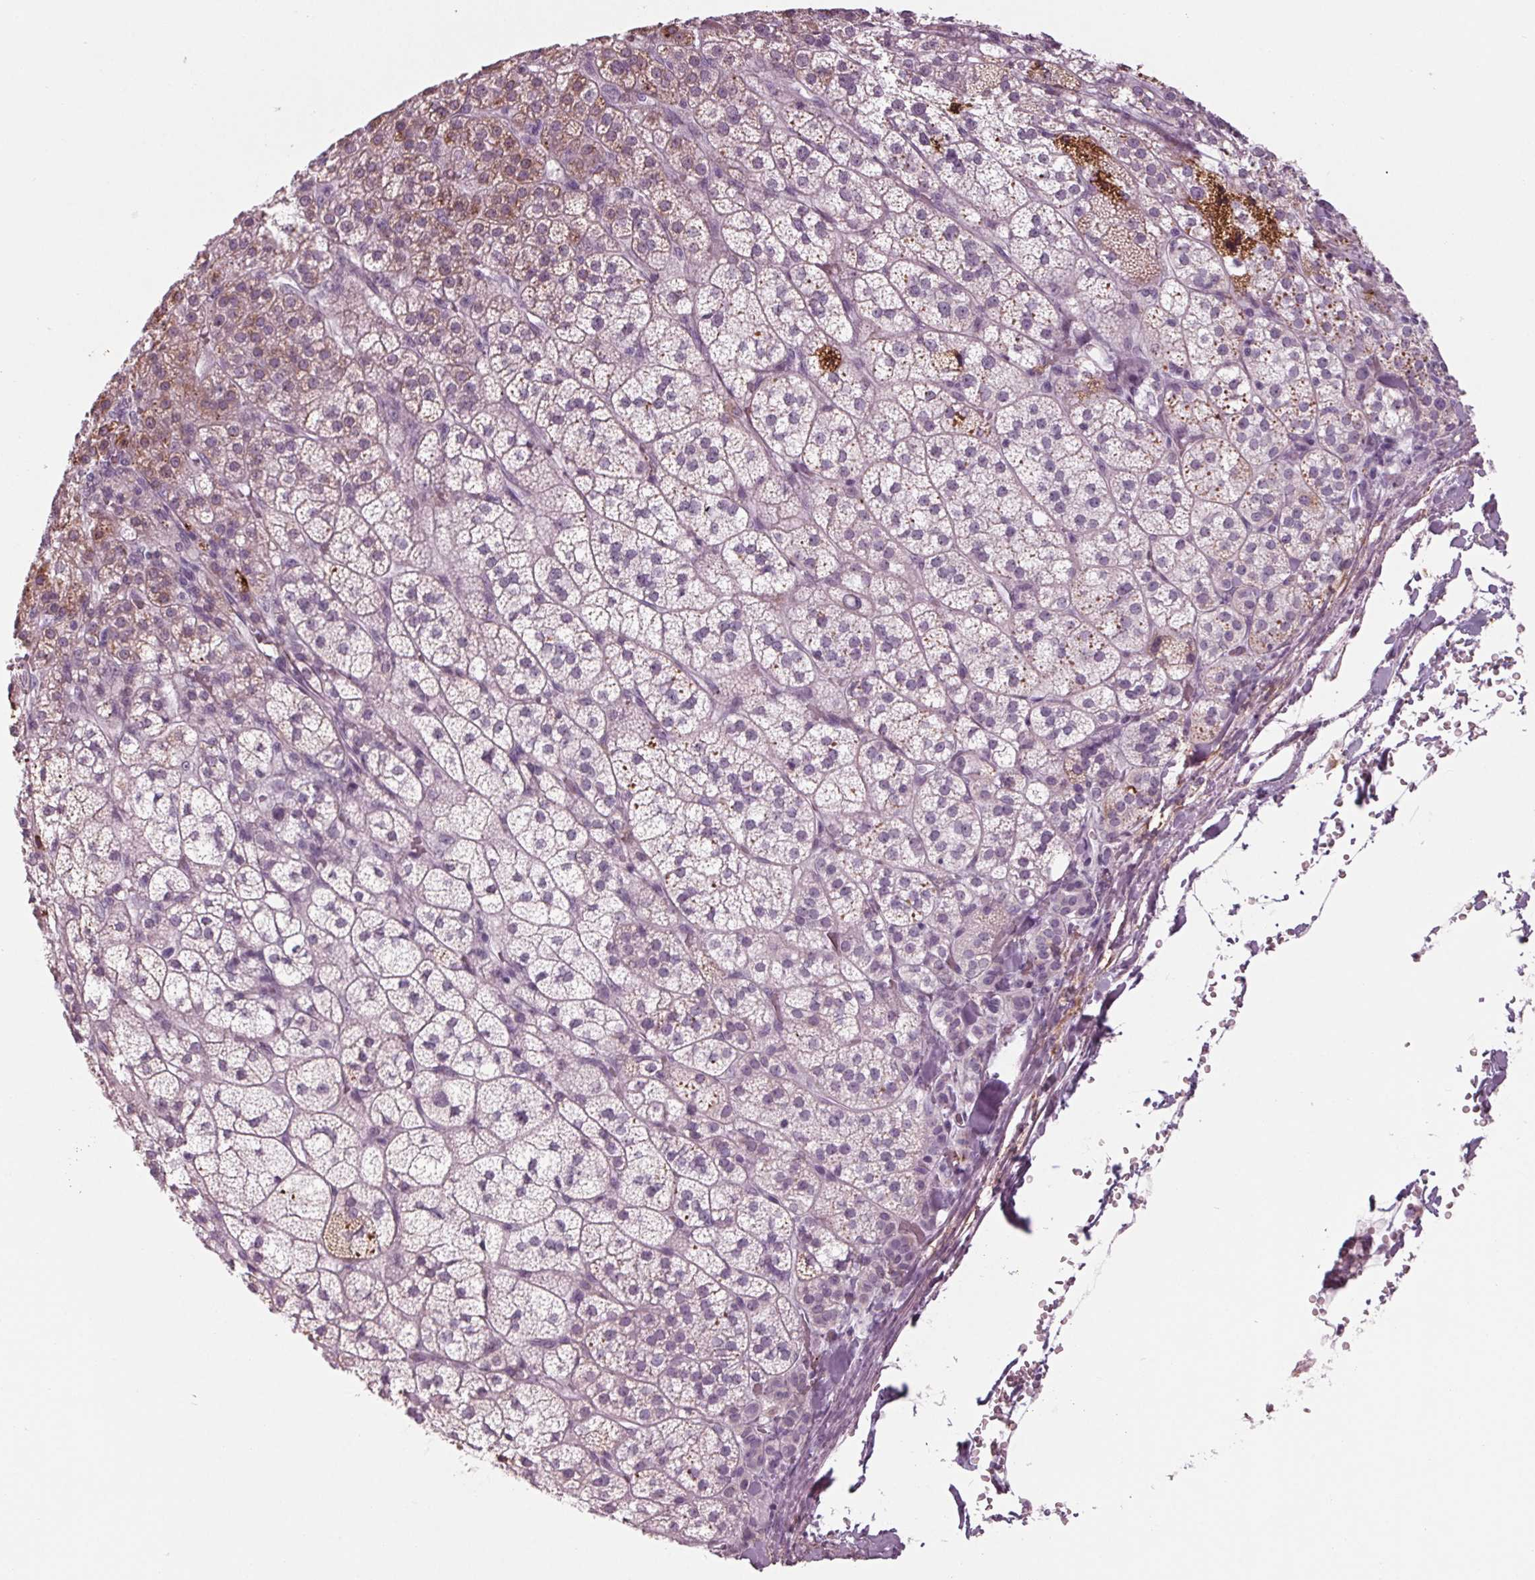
{"staining": {"intensity": "moderate", "quantity": "<25%", "location": "cytoplasmic/membranous"}, "tissue": "adrenal gland", "cell_type": "Glandular cells", "image_type": "normal", "snomed": [{"axis": "morphology", "description": "Normal tissue, NOS"}, {"axis": "topography", "description": "Adrenal gland"}], "caption": "Moderate cytoplasmic/membranous positivity is seen in approximately <25% of glandular cells in normal adrenal gland.", "gene": "CYP3A43", "patient": {"sex": "female", "age": 60}}